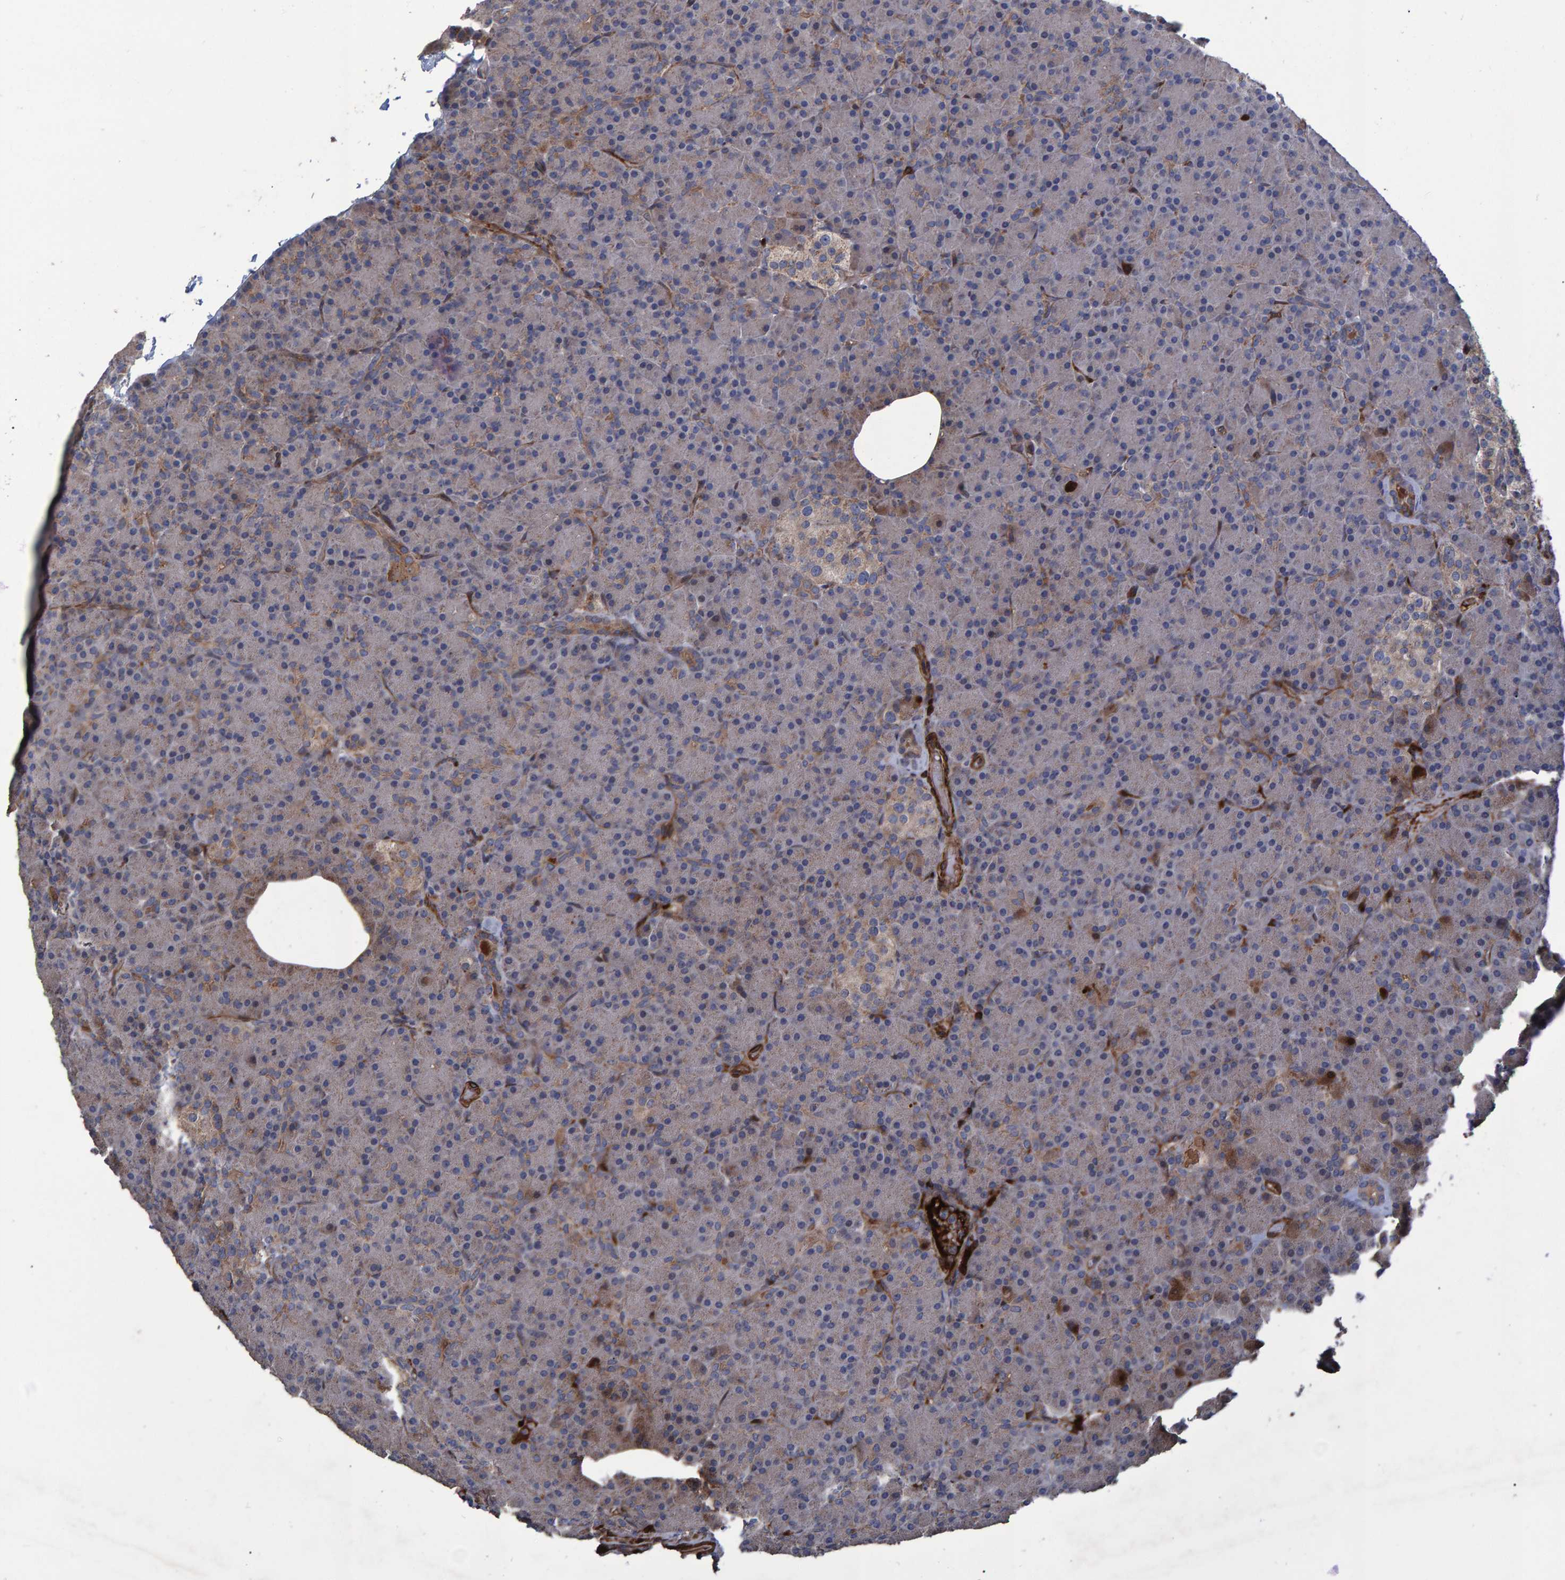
{"staining": {"intensity": "moderate", "quantity": "25%-75%", "location": "cytoplasmic/membranous"}, "tissue": "pancreas", "cell_type": "Exocrine glandular cells", "image_type": "normal", "snomed": [{"axis": "morphology", "description": "Normal tissue, NOS"}, {"axis": "topography", "description": "Pancreas"}], "caption": "IHC staining of normal pancreas, which displays medium levels of moderate cytoplasmic/membranous positivity in about 25%-75% of exocrine glandular cells indicating moderate cytoplasmic/membranous protein staining. The staining was performed using DAB (3,3'-diaminobenzidine) (brown) for protein detection and nuclei were counterstained in hematoxylin (blue).", "gene": "SLIT2", "patient": {"sex": "female", "age": 43}}